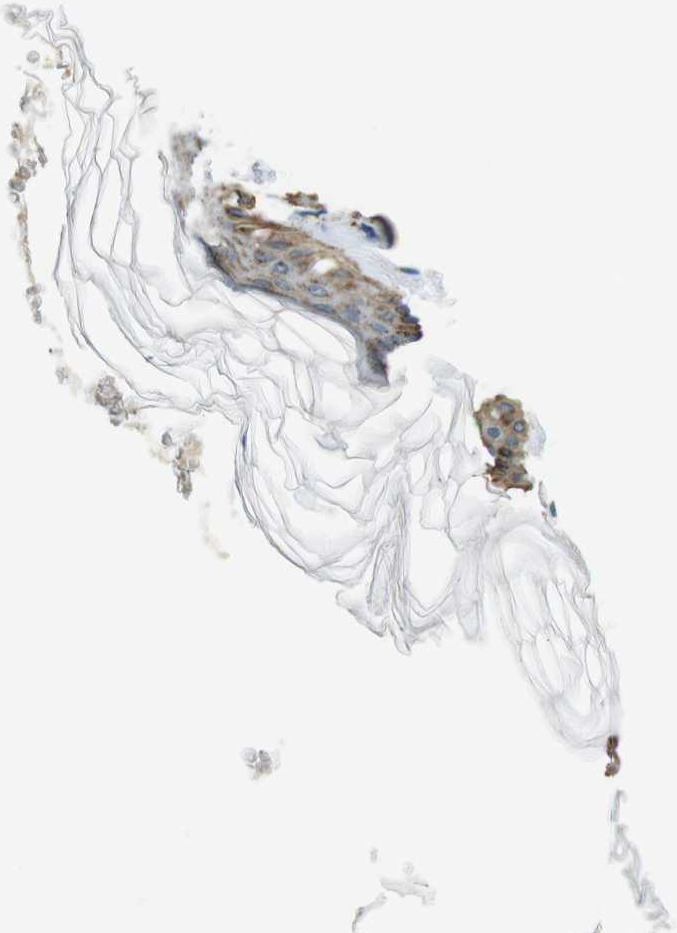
{"staining": {"intensity": "moderate", "quantity": ">75%", "location": "cytoplasmic/membranous"}, "tissue": "skin", "cell_type": "Fibroblasts", "image_type": "normal", "snomed": [{"axis": "morphology", "description": "Normal tissue, NOS"}, {"axis": "topography", "description": "Skin"}], "caption": "A brown stain shows moderate cytoplasmic/membranous staining of a protein in fibroblasts of unremarkable skin.", "gene": "ZFPL1", "patient": {"sex": "female", "age": 41}}